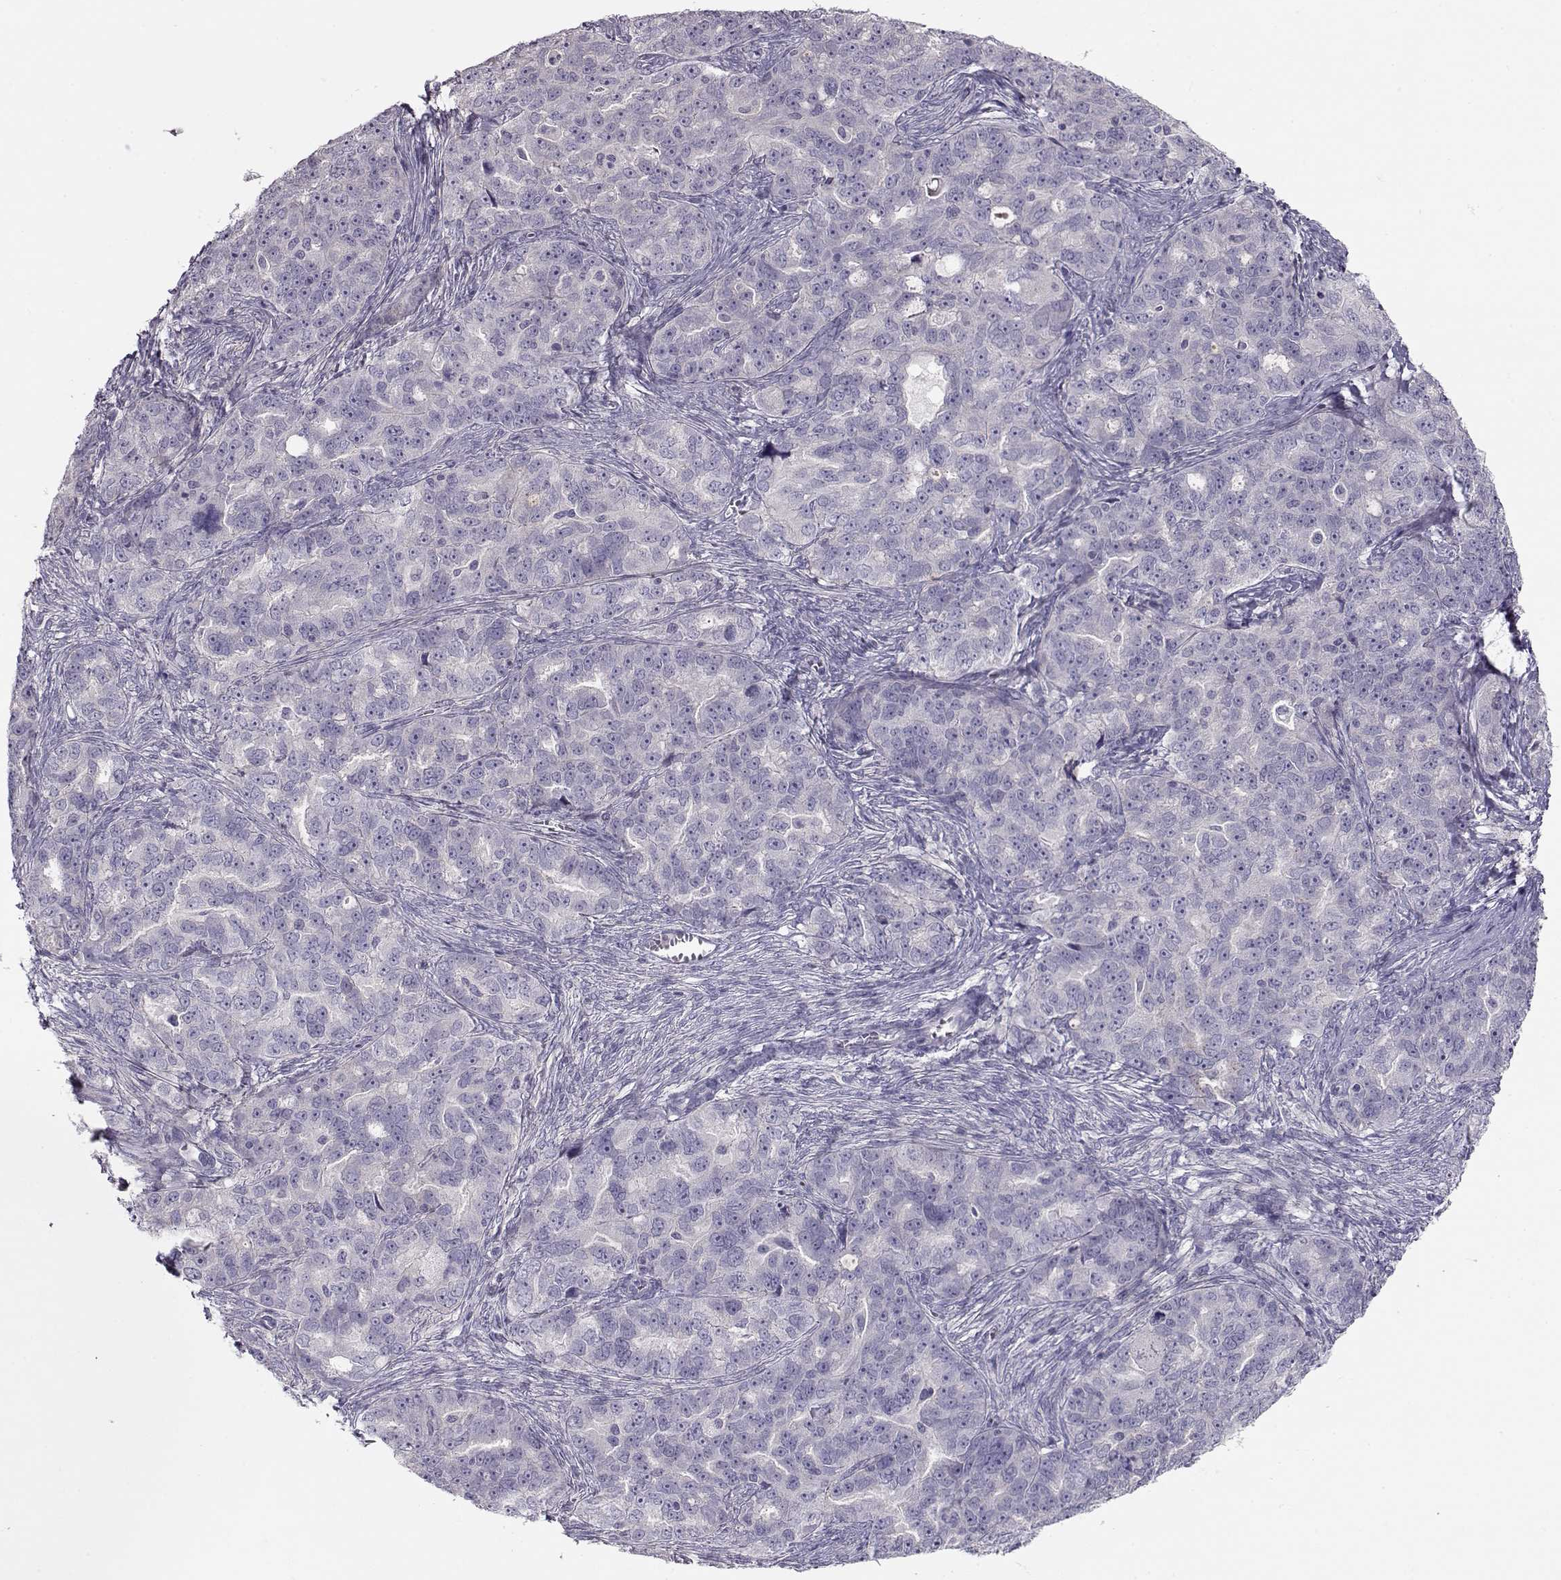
{"staining": {"intensity": "negative", "quantity": "none", "location": "none"}, "tissue": "ovarian cancer", "cell_type": "Tumor cells", "image_type": "cancer", "snomed": [{"axis": "morphology", "description": "Cystadenocarcinoma, serous, NOS"}, {"axis": "topography", "description": "Ovary"}], "caption": "Protein analysis of serous cystadenocarcinoma (ovarian) shows no significant expression in tumor cells.", "gene": "GRK1", "patient": {"sex": "female", "age": 51}}